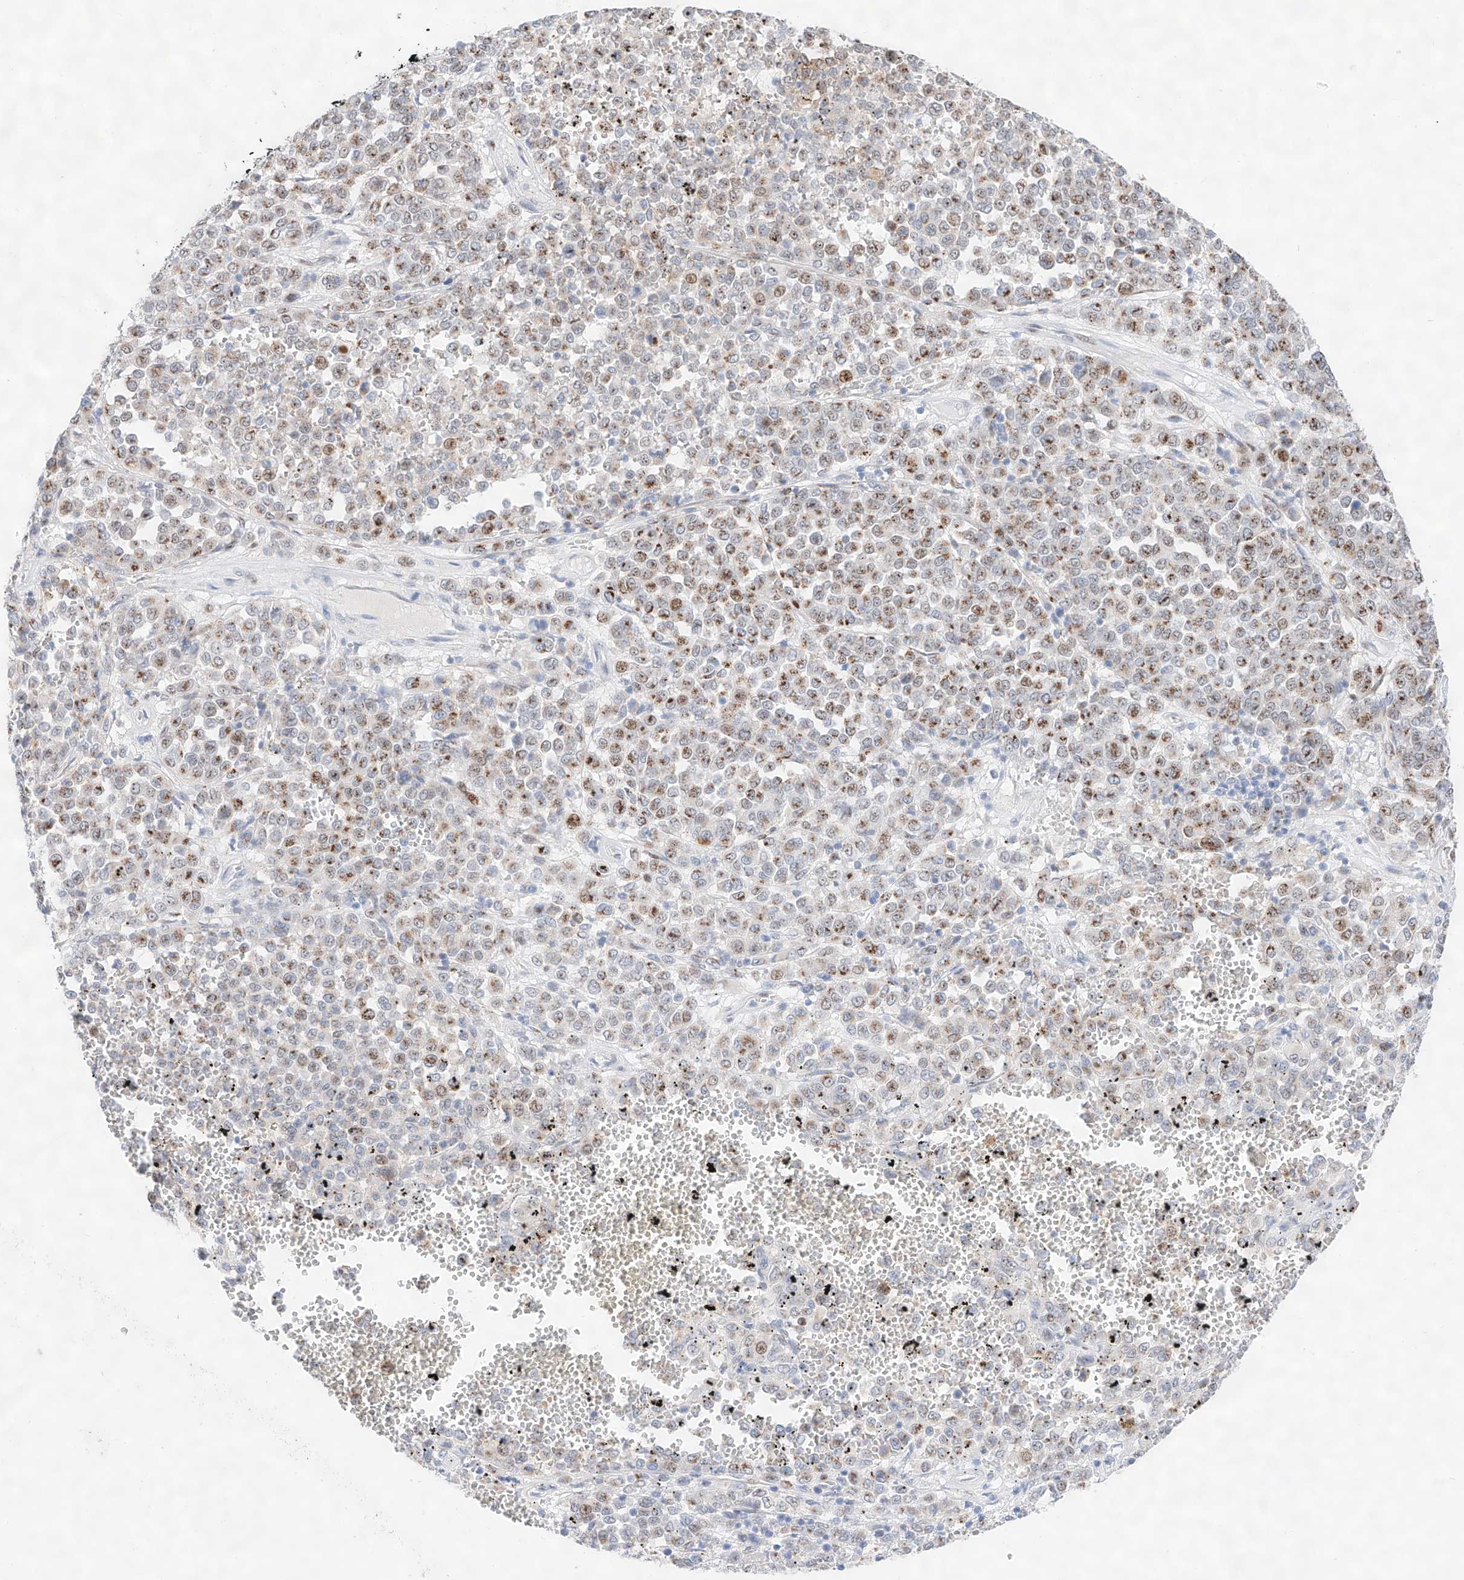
{"staining": {"intensity": "moderate", "quantity": ">75%", "location": "cytoplasmic/membranous,nuclear"}, "tissue": "melanoma", "cell_type": "Tumor cells", "image_type": "cancer", "snomed": [{"axis": "morphology", "description": "Malignant melanoma, Metastatic site"}, {"axis": "topography", "description": "Pancreas"}], "caption": "Melanoma stained with a protein marker shows moderate staining in tumor cells.", "gene": "NT5C3B", "patient": {"sex": "female", "age": 30}}